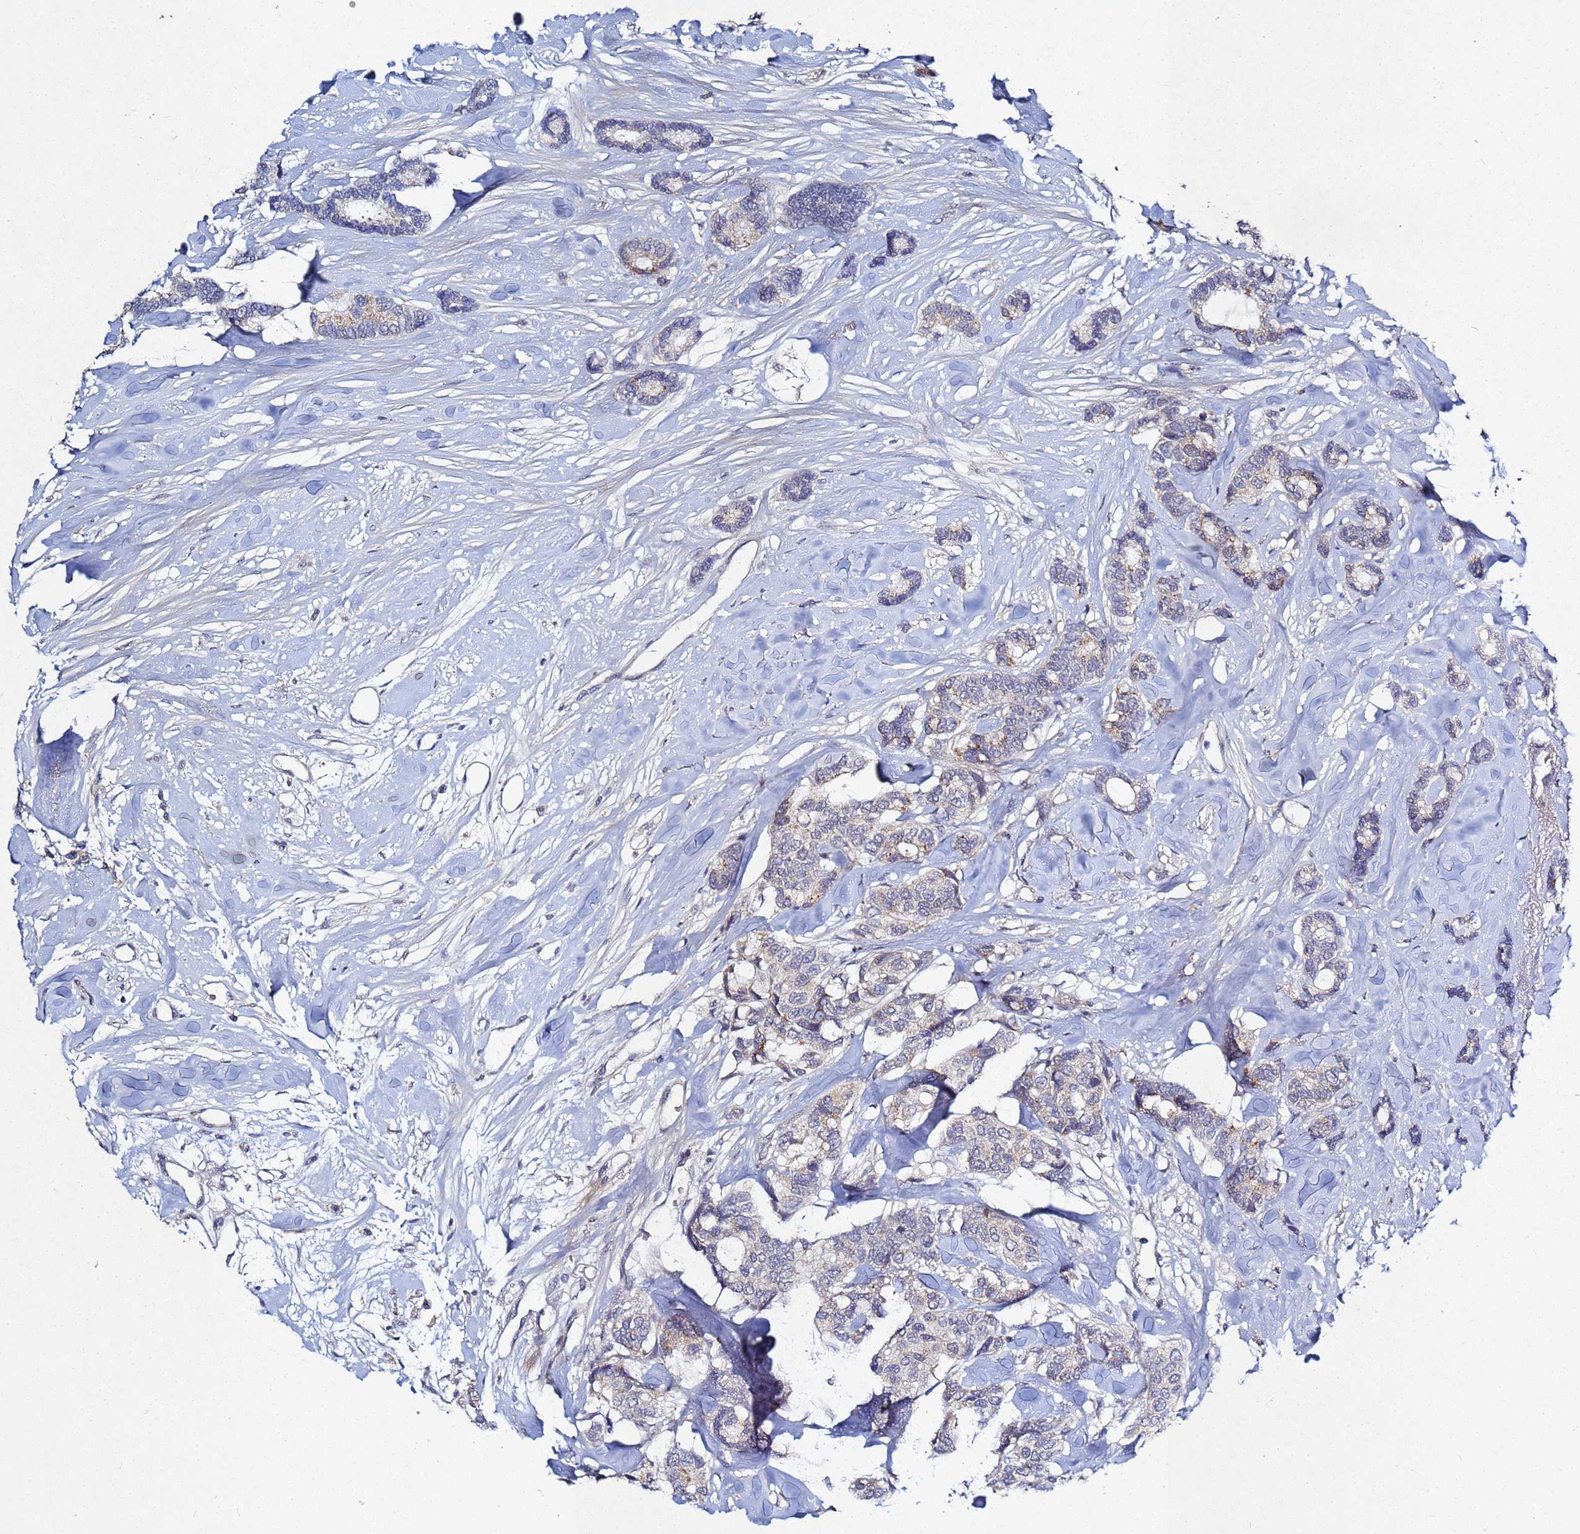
{"staining": {"intensity": "weak", "quantity": "<25%", "location": "cytoplasmic/membranous"}, "tissue": "breast cancer", "cell_type": "Tumor cells", "image_type": "cancer", "snomed": [{"axis": "morphology", "description": "Duct carcinoma"}, {"axis": "topography", "description": "Breast"}], "caption": "IHC photomicrograph of human intraductal carcinoma (breast) stained for a protein (brown), which demonstrates no expression in tumor cells.", "gene": "TNPO2", "patient": {"sex": "female", "age": 87}}